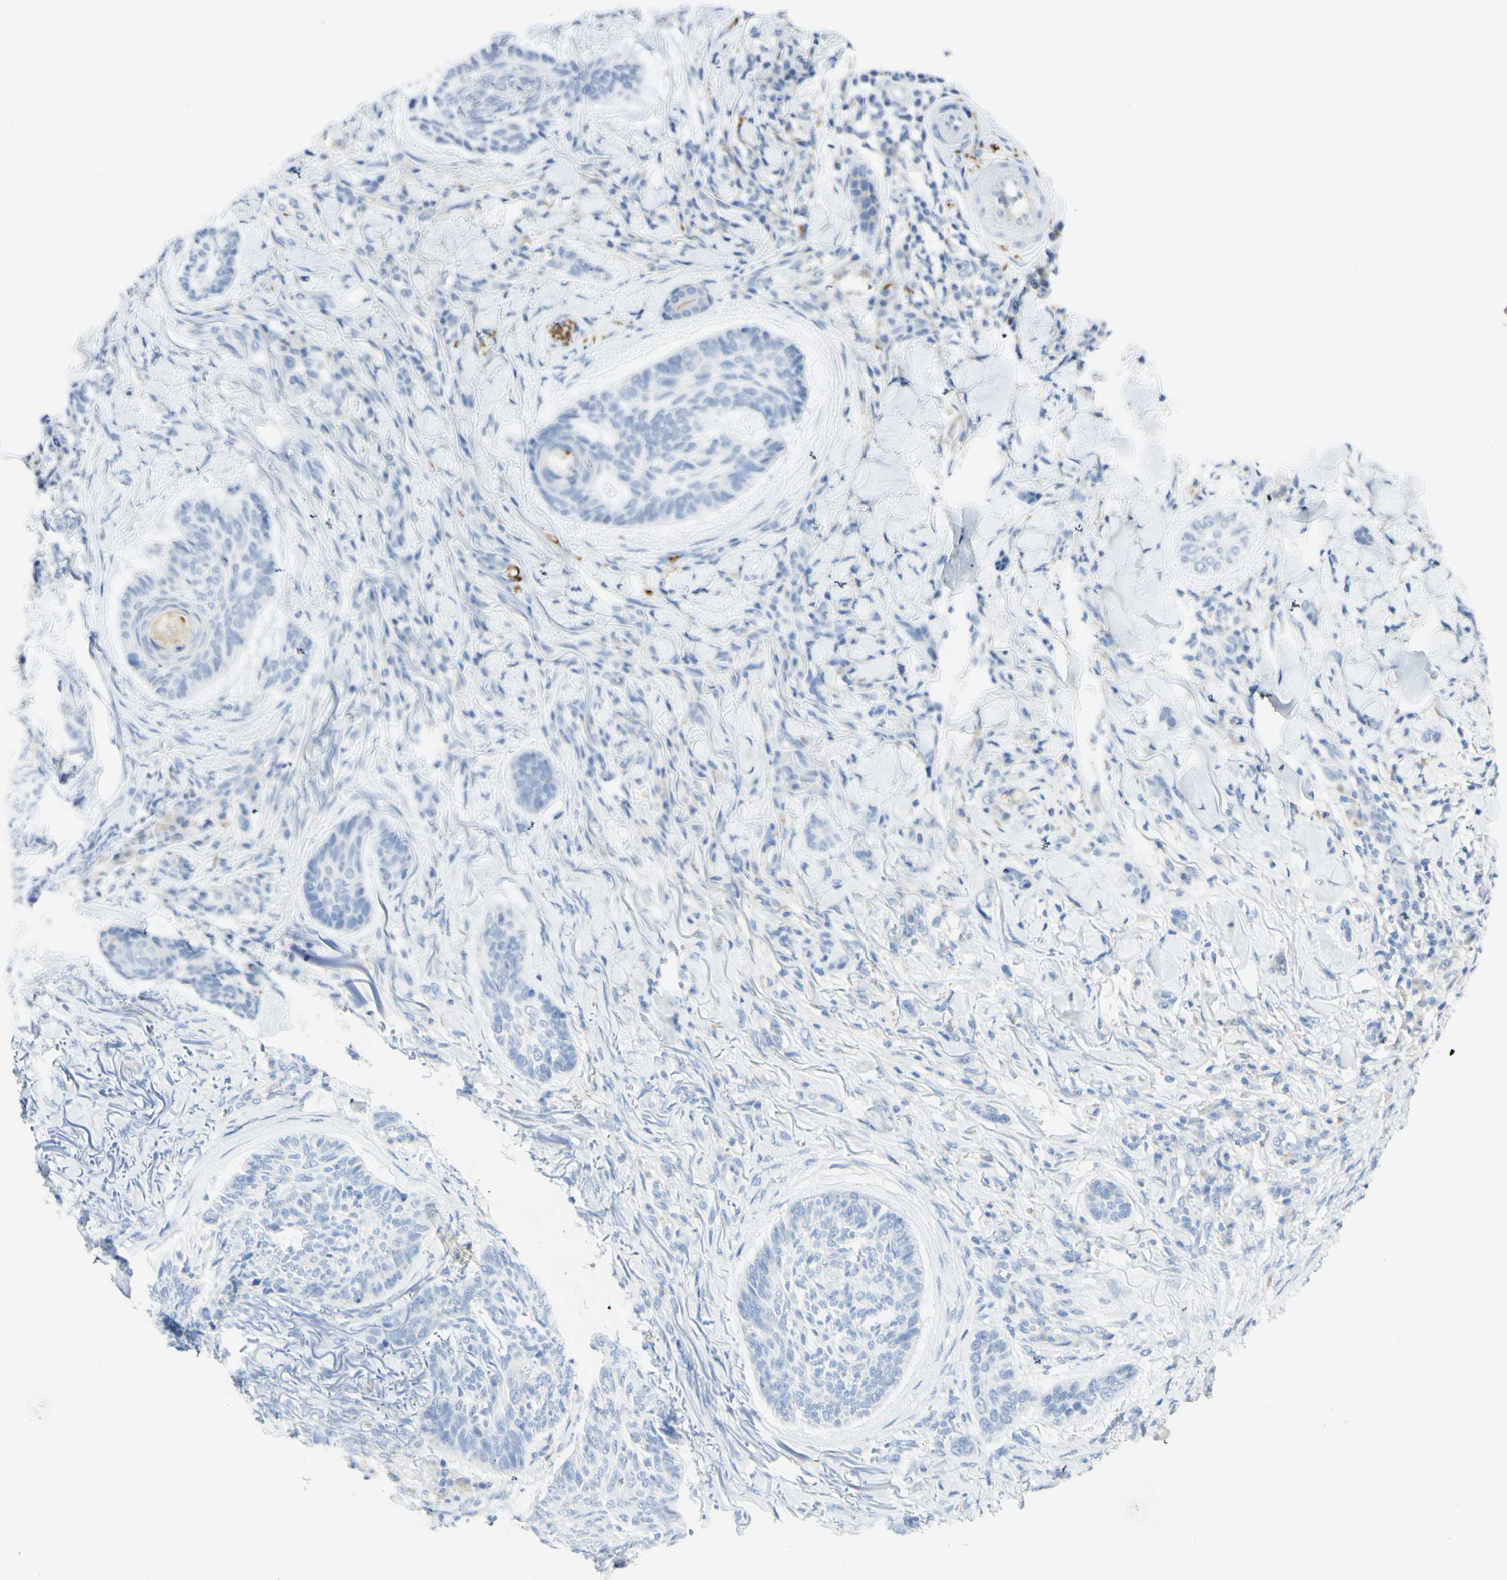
{"staining": {"intensity": "negative", "quantity": "none", "location": "none"}, "tissue": "skin cancer", "cell_type": "Tumor cells", "image_type": "cancer", "snomed": [{"axis": "morphology", "description": "Basal cell carcinoma"}, {"axis": "topography", "description": "Skin"}], "caption": "Basal cell carcinoma (skin) was stained to show a protein in brown. There is no significant expression in tumor cells.", "gene": "TSPAN1", "patient": {"sex": "male", "age": 43}}